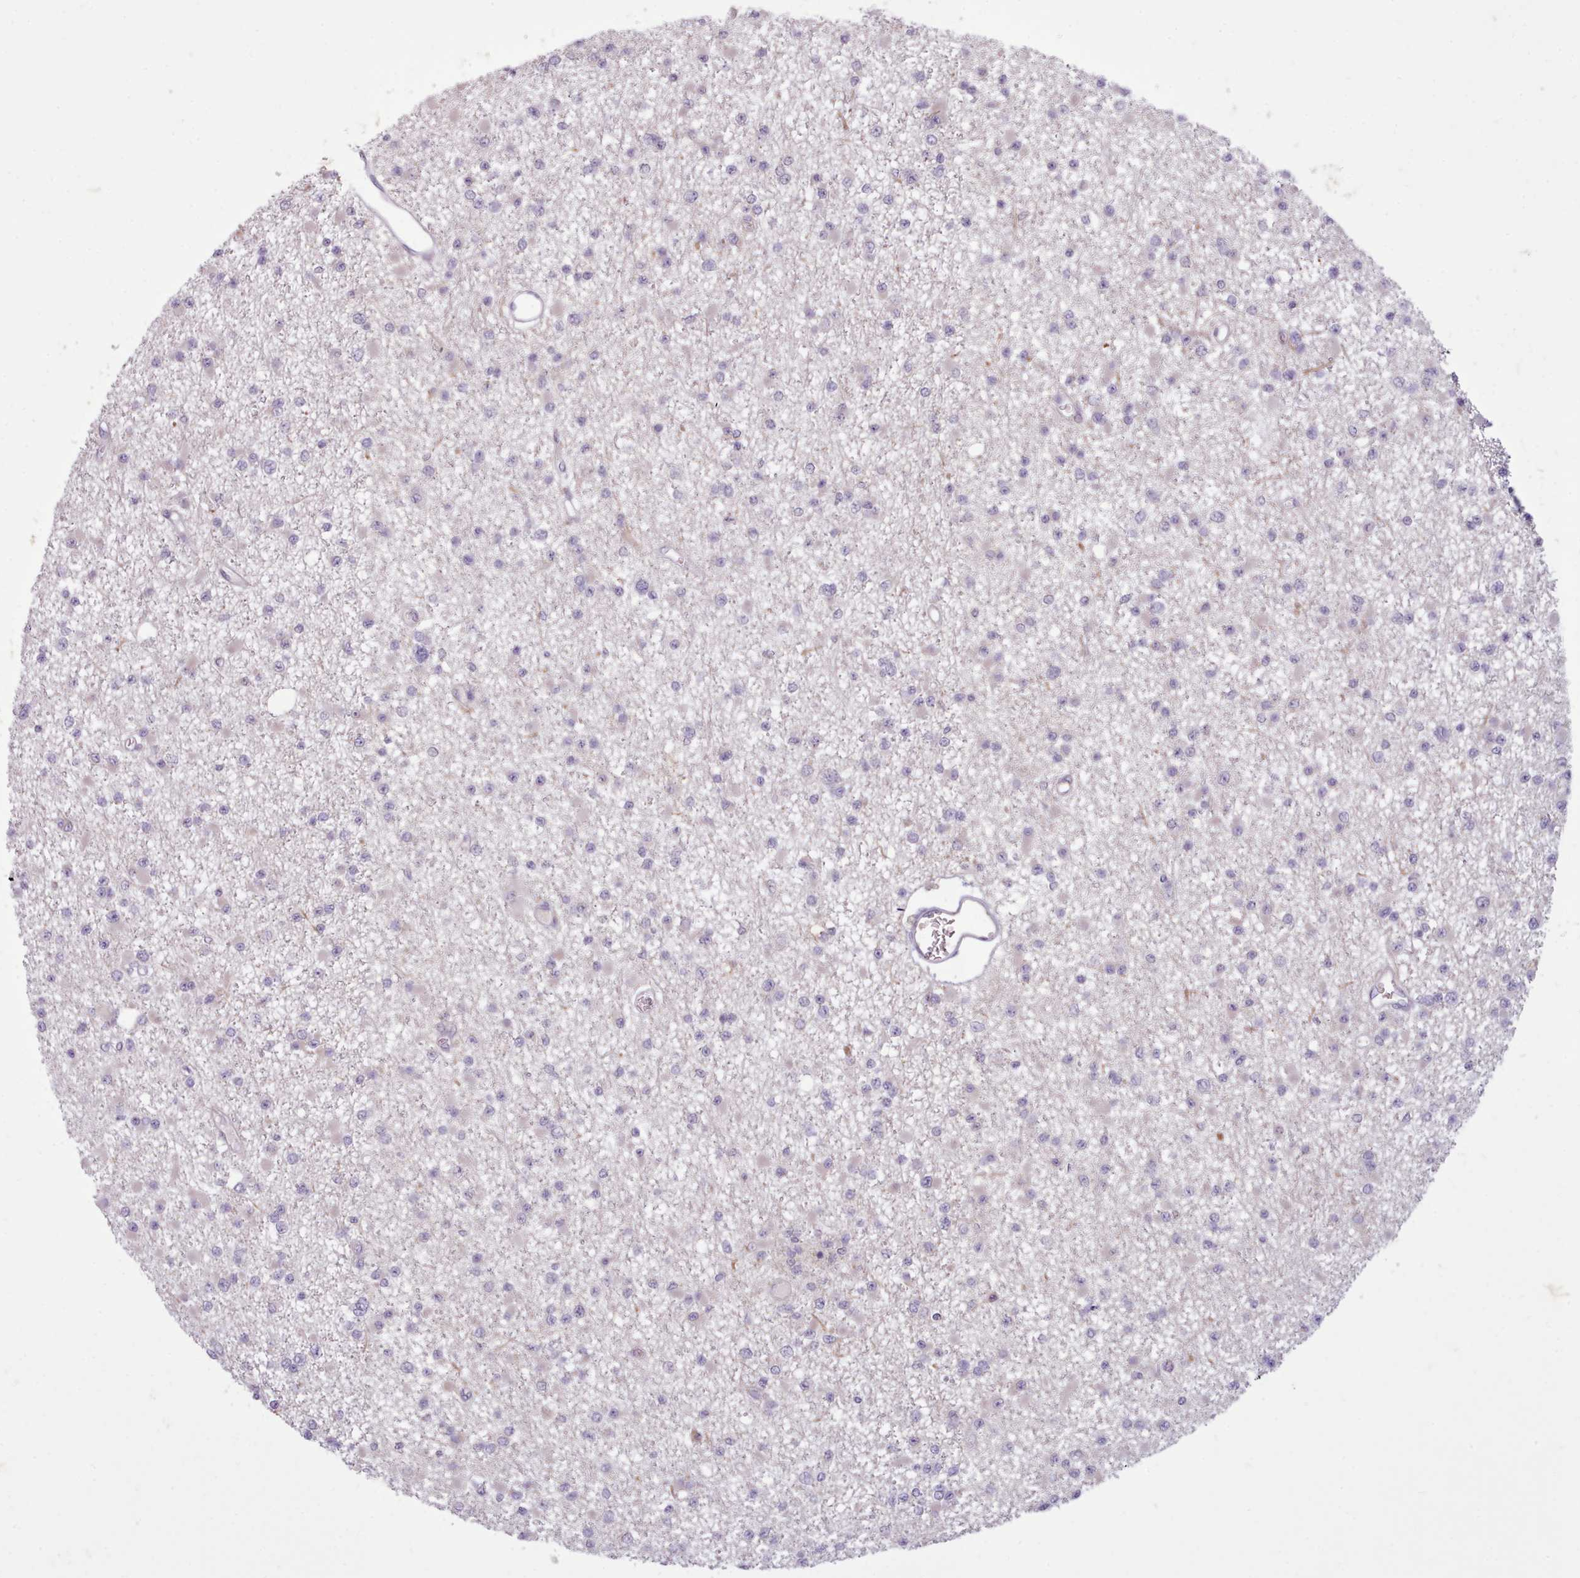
{"staining": {"intensity": "negative", "quantity": "none", "location": "none"}, "tissue": "glioma", "cell_type": "Tumor cells", "image_type": "cancer", "snomed": [{"axis": "morphology", "description": "Glioma, malignant, Low grade"}, {"axis": "topography", "description": "Brain"}], "caption": "The micrograph reveals no staining of tumor cells in malignant low-grade glioma.", "gene": "NMRK1", "patient": {"sex": "female", "age": 22}}